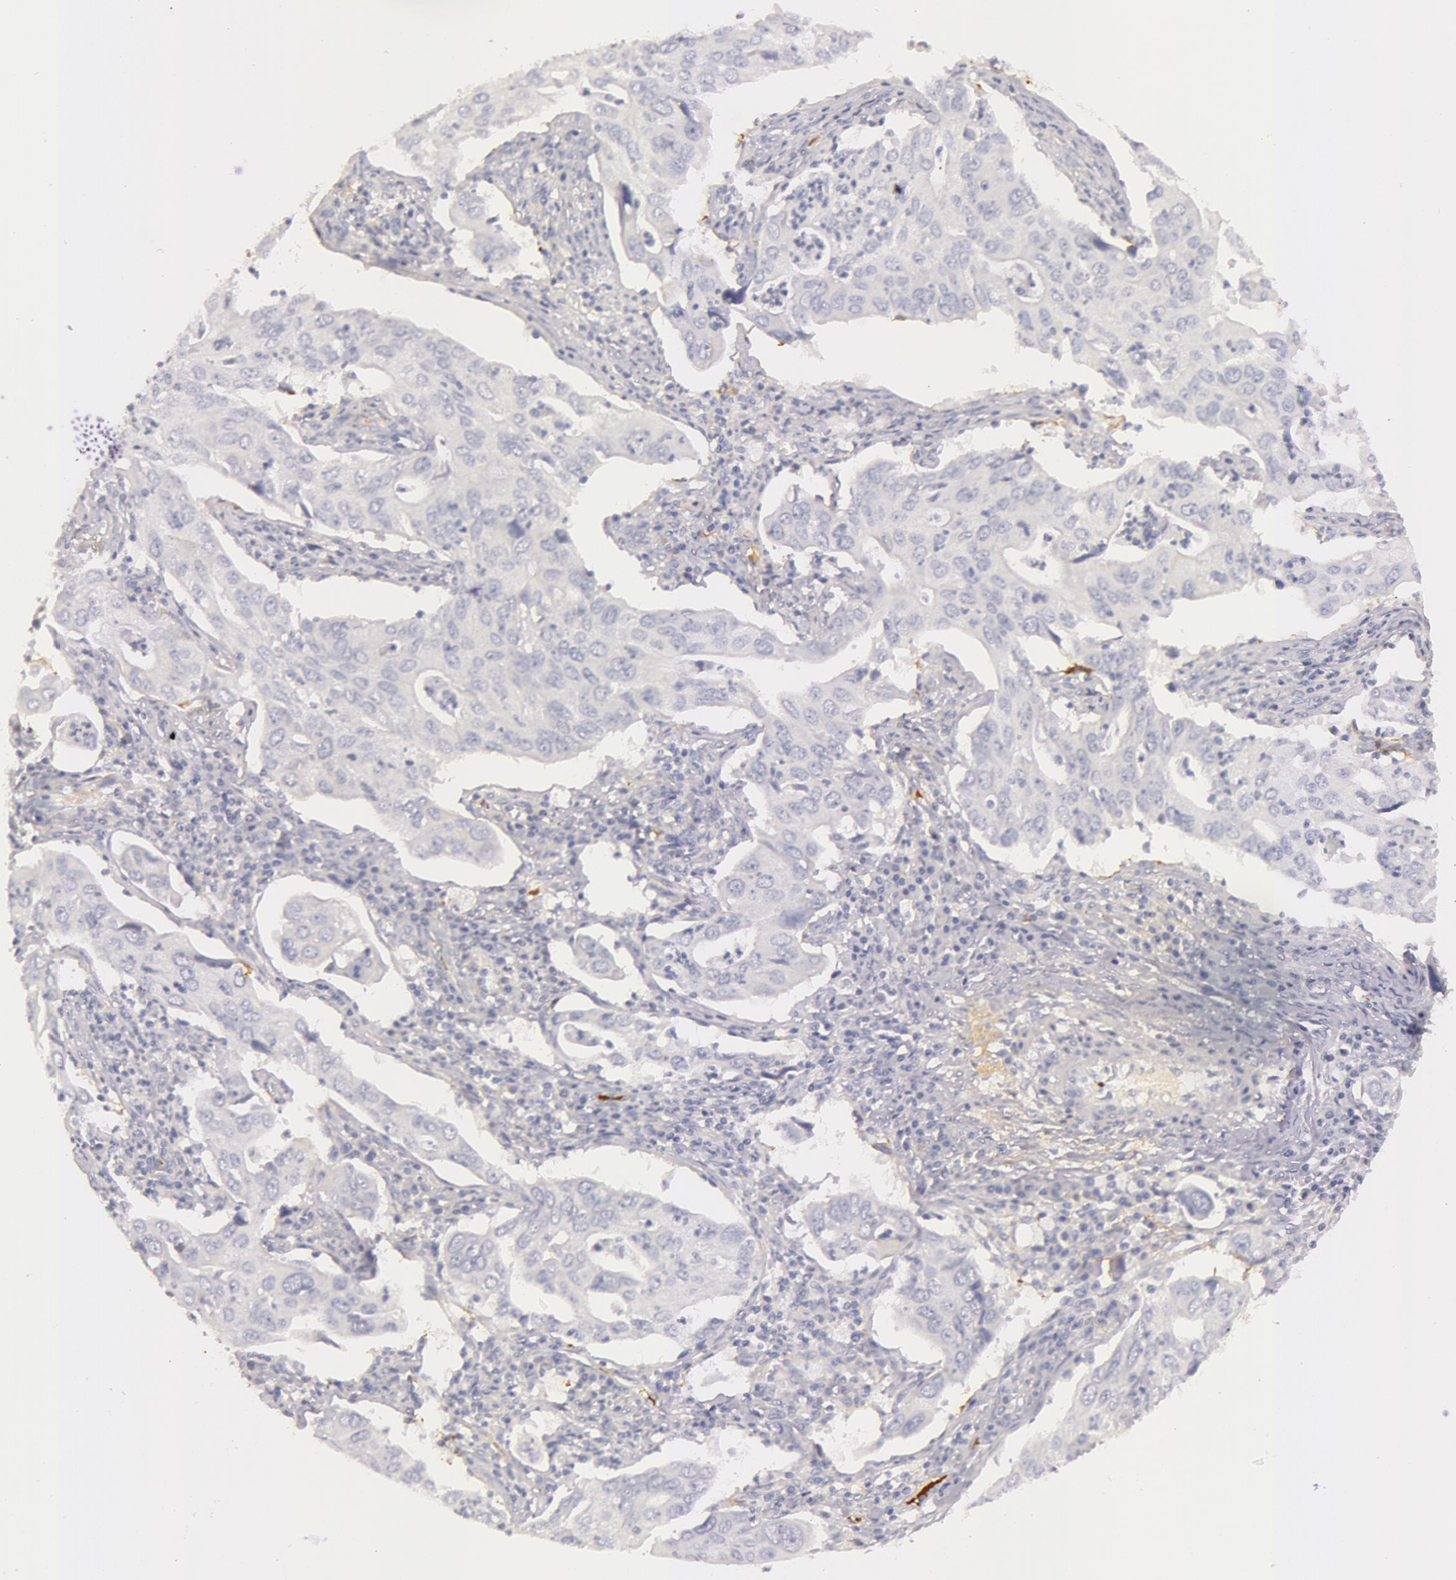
{"staining": {"intensity": "negative", "quantity": "none", "location": "none"}, "tissue": "lung cancer", "cell_type": "Tumor cells", "image_type": "cancer", "snomed": [{"axis": "morphology", "description": "Adenocarcinoma, NOS"}, {"axis": "topography", "description": "Lung"}], "caption": "IHC image of neoplastic tissue: adenocarcinoma (lung) stained with DAB (3,3'-diaminobenzidine) shows no significant protein staining in tumor cells.", "gene": "C4BPA", "patient": {"sex": "male", "age": 48}}